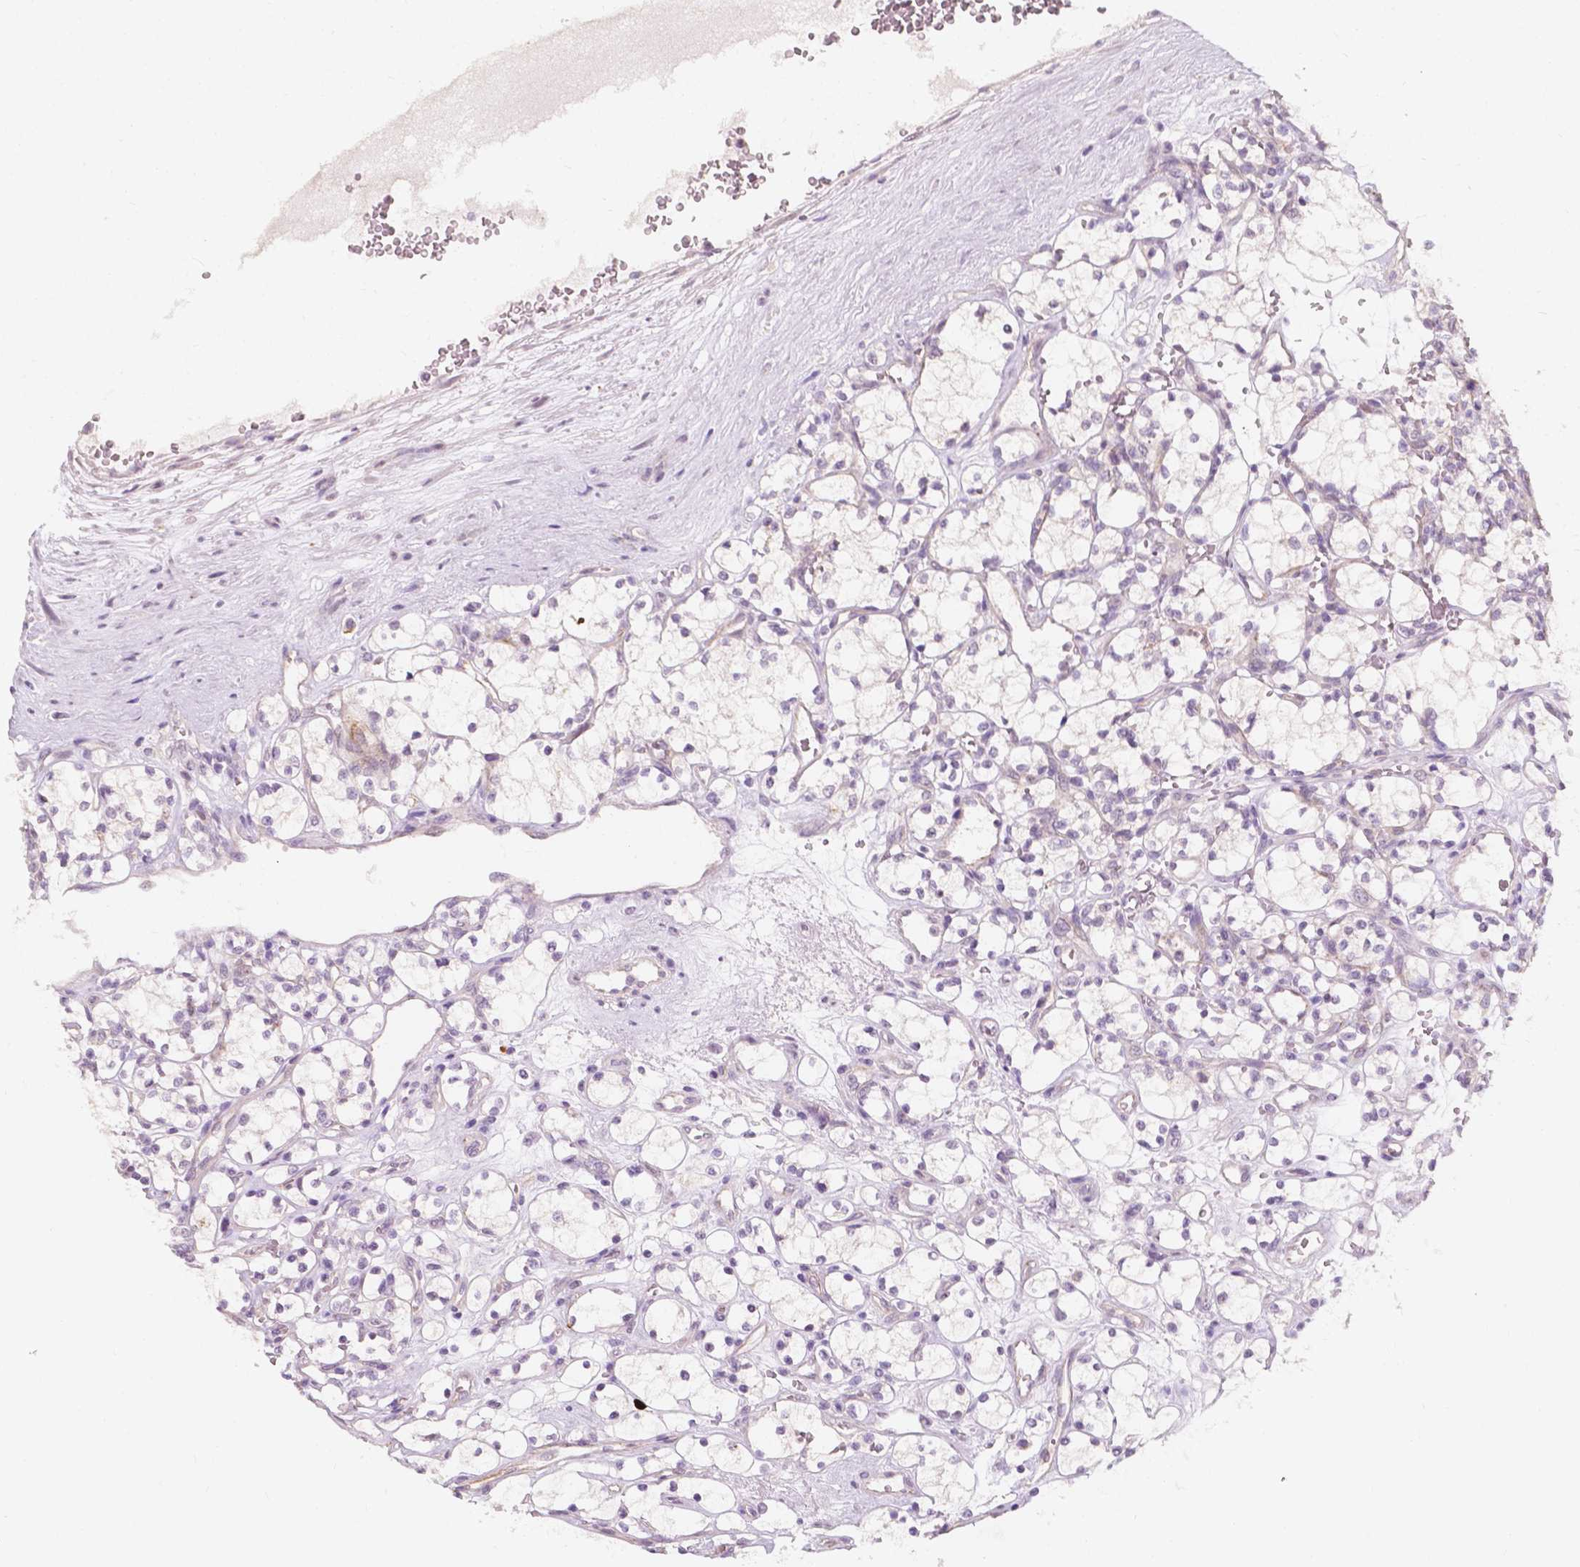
{"staining": {"intensity": "negative", "quantity": "none", "location": "none"}, "tissue": "renal cancer", "cell_type": "Tumor cells", "image_type": "cancer", "snomed": [{"axis": "morphology", "description": "Adenocarcinoma, NOS"}, {"axis": "topography", "description": "Kidney"}], "caption": "DAB (3,3'-diaminobenzidine) immunohistochemical staining of human renal cancer (adenocarcinoma) reveals no significant expression in tumor cells.", "gene": "SIRT2", "patient": {"sex": "female", "age": 69}}